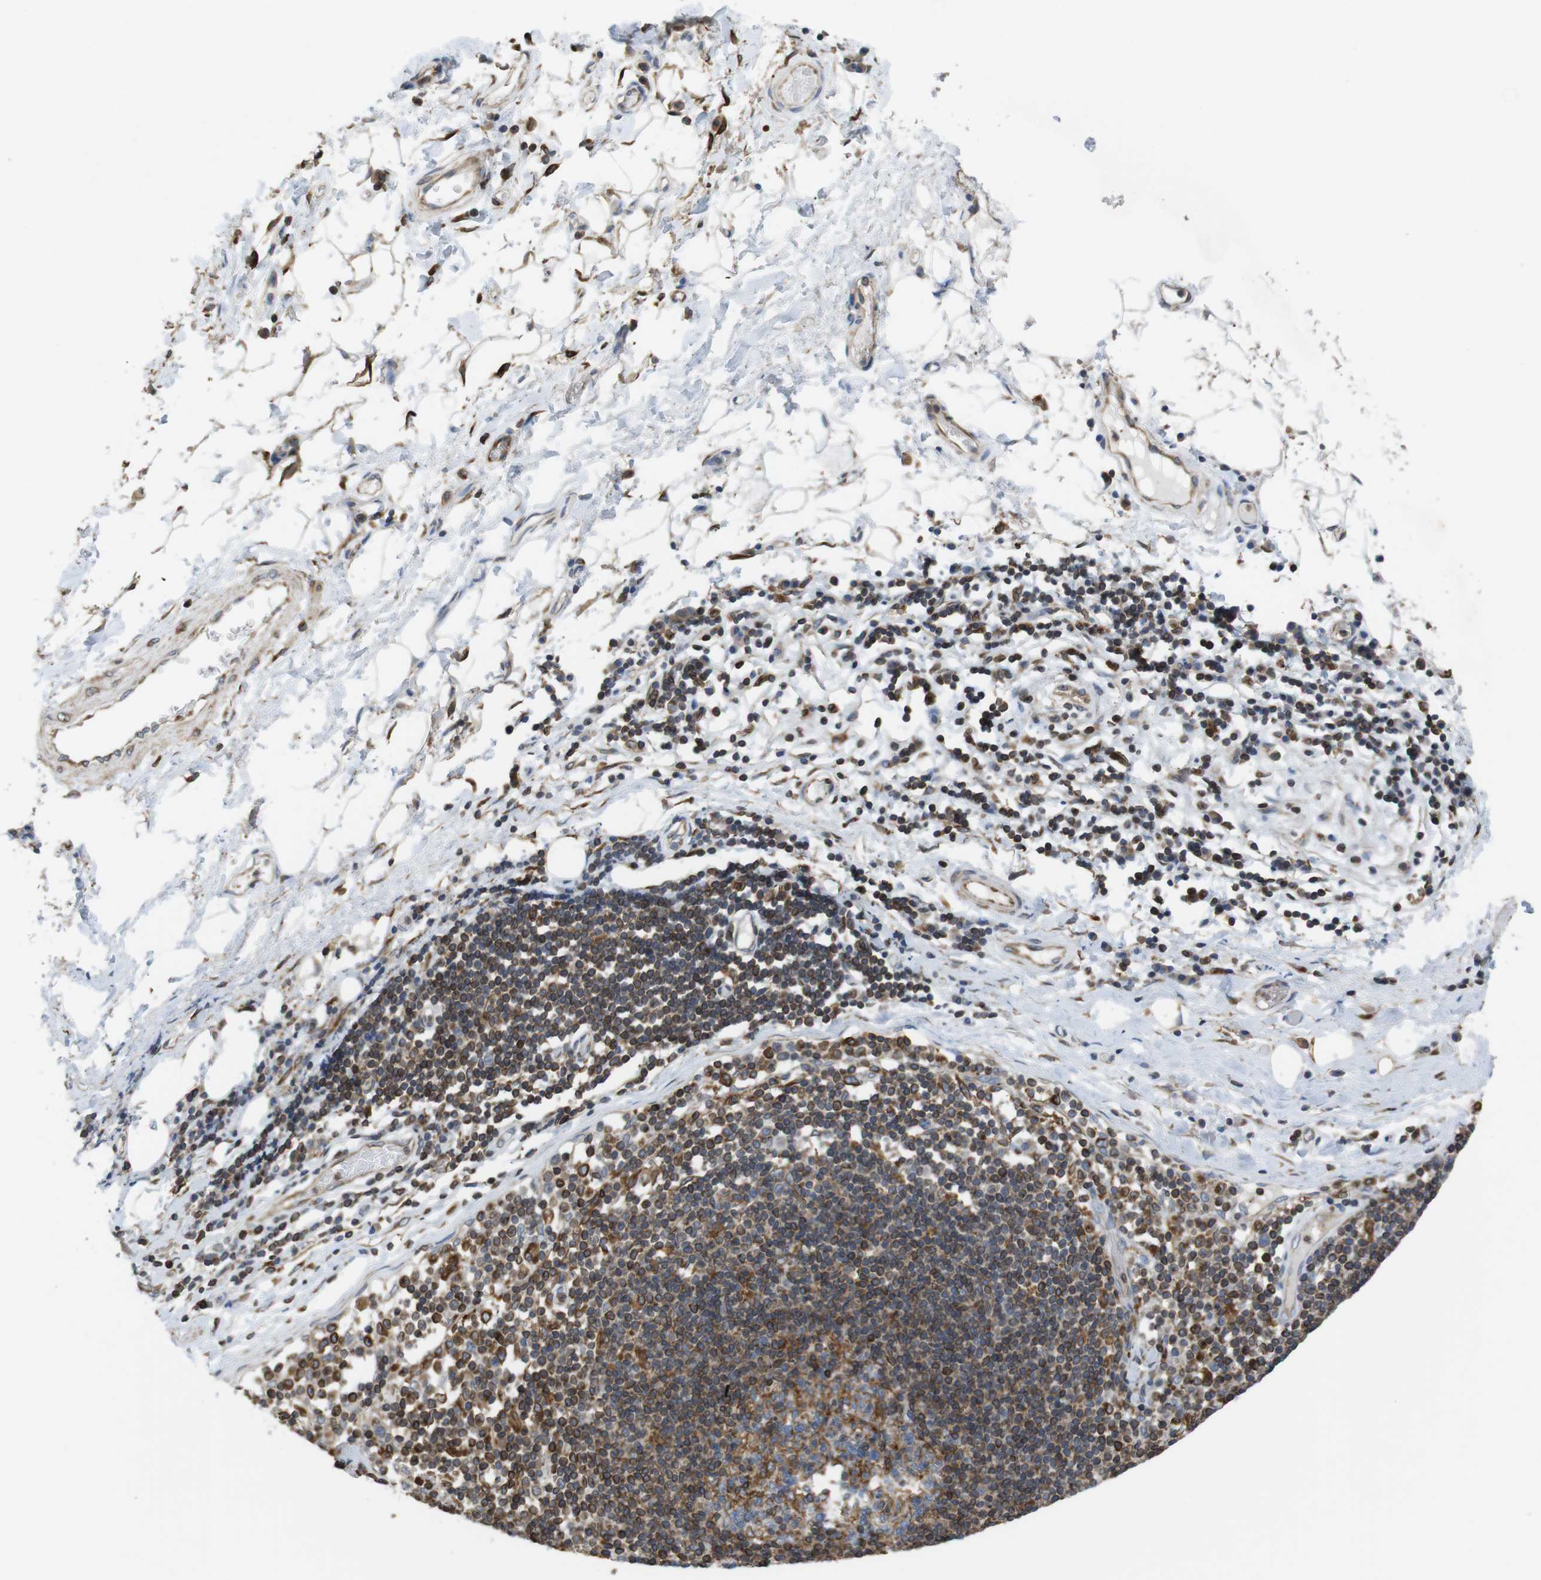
{"staining": {"intensity": "weak", "quantity": "25%-75%", "location": "cytoplasmic/membranous"}, "tissue": "adipose tissue", "cell_type": "Adipocytes", "image_type": "normal", "snomed": [{"axis": "morphology", "description": "Normal tissue, NOS"}, {"axis": "morphology", "description": "Adenocarcinoma, NOS"}, {"axis": "topography", "description": "Esophagus"}], "caption": "The immunohistochemical stain highlights weak cytoplasmic/membranous positivity in adipocytes of normal adipose tissue. Nuclei are stained in blue.", "gene": "ARL6IP5", "patient": {"sex": "male", "age": 62}}